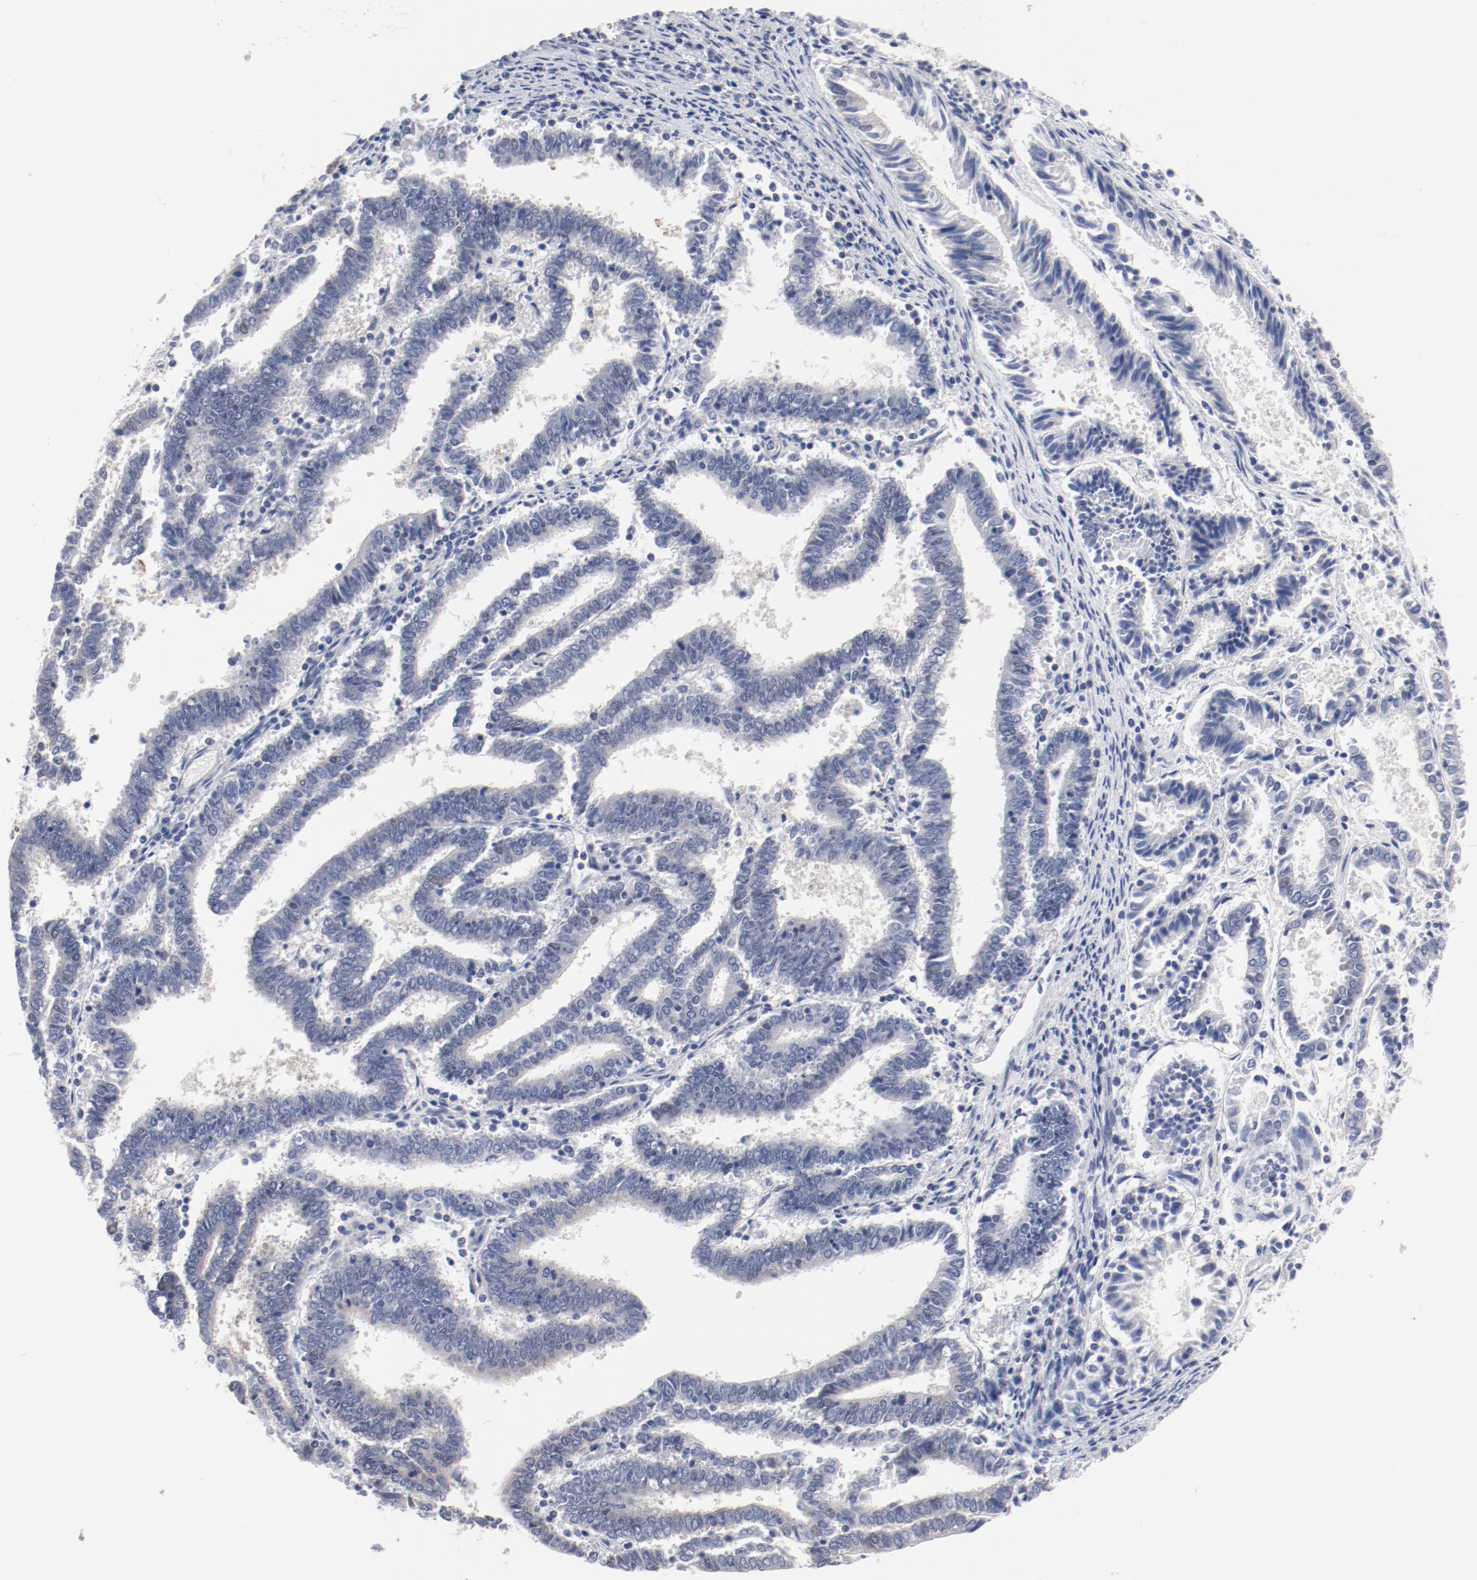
{"staining": {"intensity": "weak", "quantity": ">75%", "location": "cytoplasmic/membranous"}, "tissue": "endometrial cancer", "cell_type": "Tumor cells", "image_type": "cancer", "snomed": [{"axis": "morphology", "description": "Adenocarcinoma, NOS"}, {"axis": "topography", "description": "Uterus"}], "caption": "Immunohistochemistry micrograph of endometrial adenocarcinoma stained for a protein (brown), which exhibits low levels of weak cytoplasmic/membranous expression in about >75% of tumor cells.", "gene": "GPR143", "patient": {"sex": "female", "age": 83}}